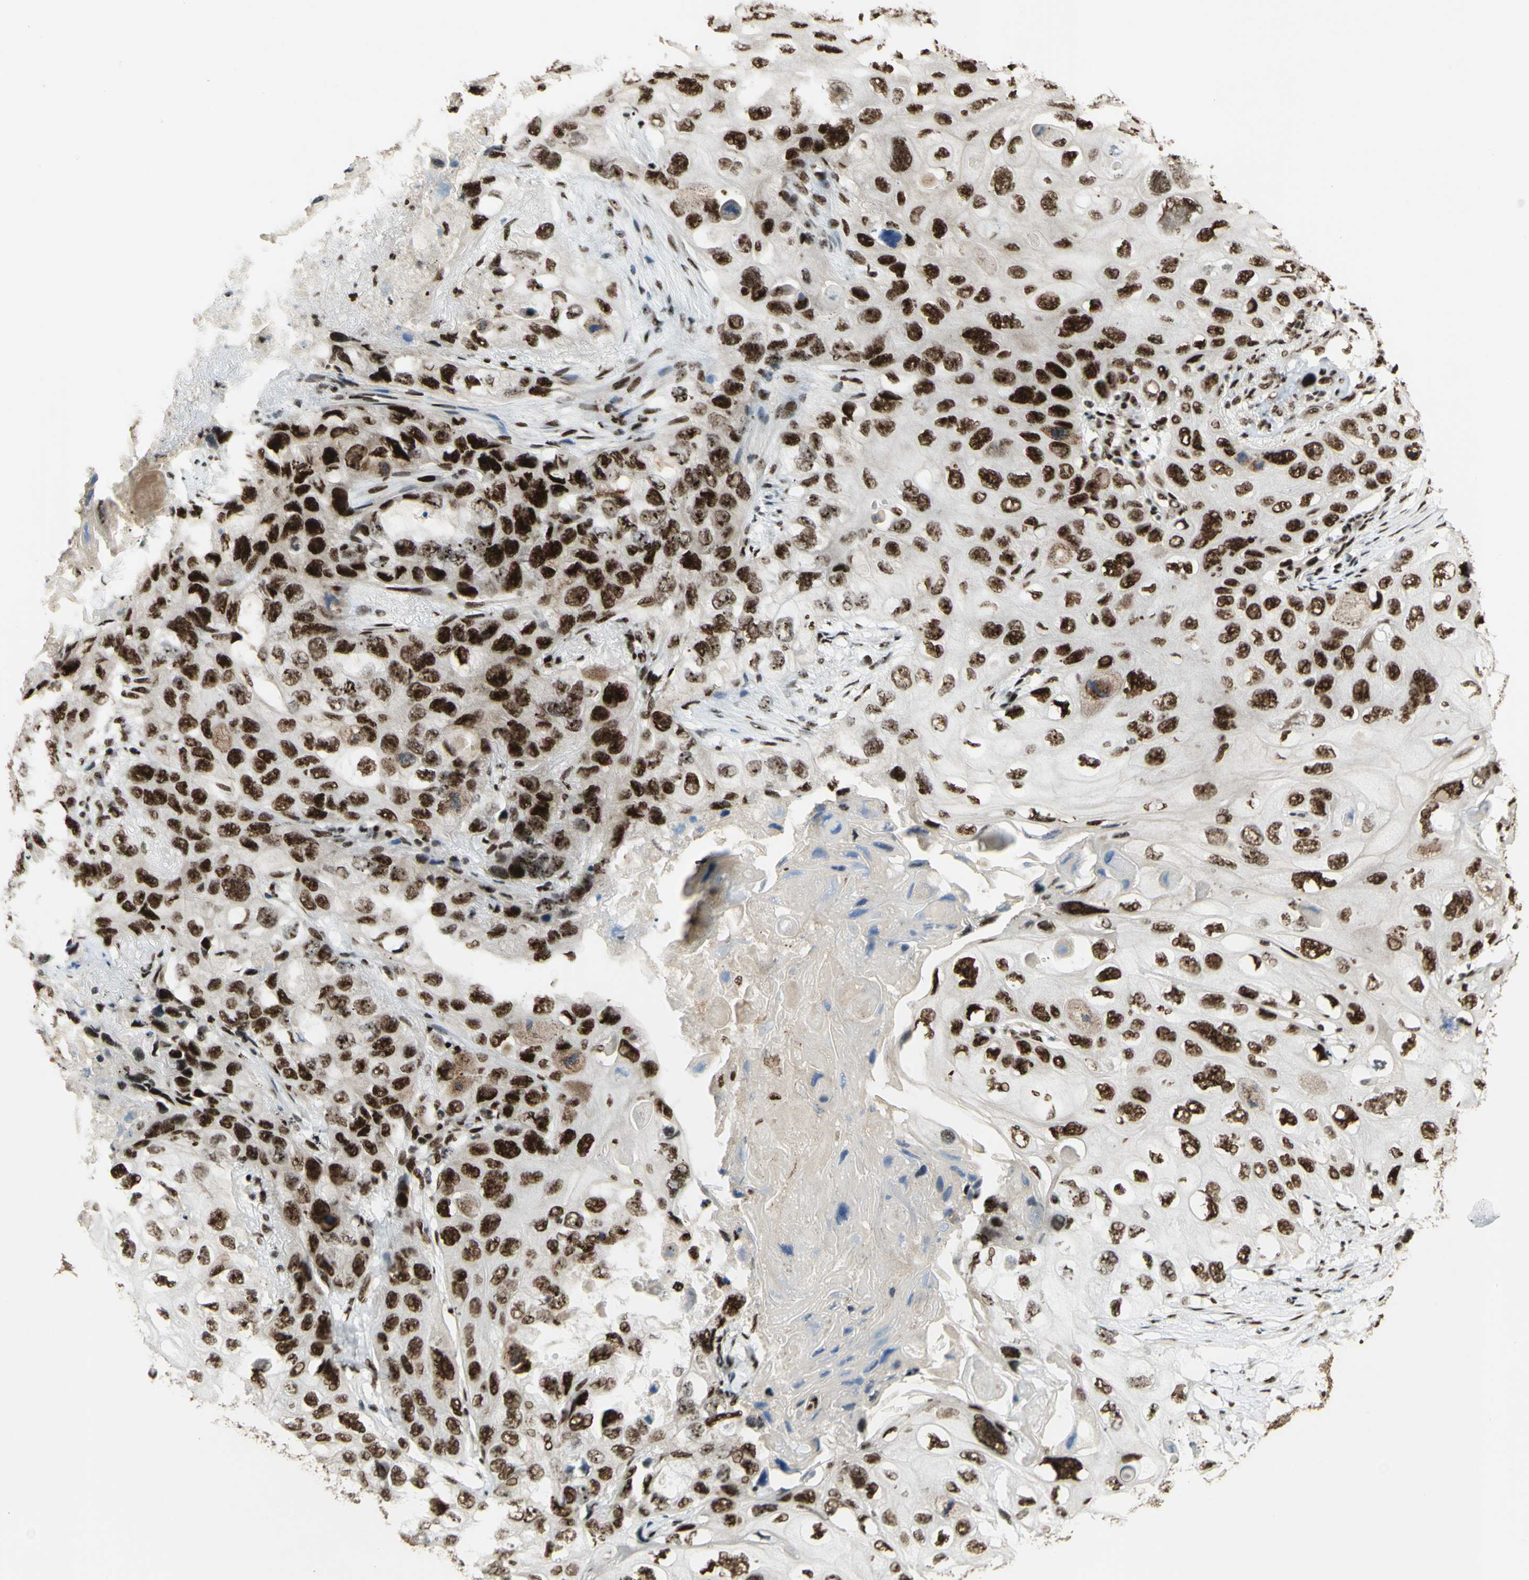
{"staining": {"intensity": "strong", "quantity": ">75%", "location": "nuclear"}, "tissue": "lung cancer", "cell_type": "Tumor cells", "image_type": "cancer", "snomed": [{"axis": "morphology", "description": "Squamous cell carcinoma, NOS"}, {"axis": "topography", "description": "Lung"}], "caption": "Squamous cell carcinoma (lung) was stained to show a protein in brown. There is high levels of strong nuclear staining in approximately >75% of tumor cells.", "gene": "DHX9", "patient": {"sex": "female", "age": 73}}